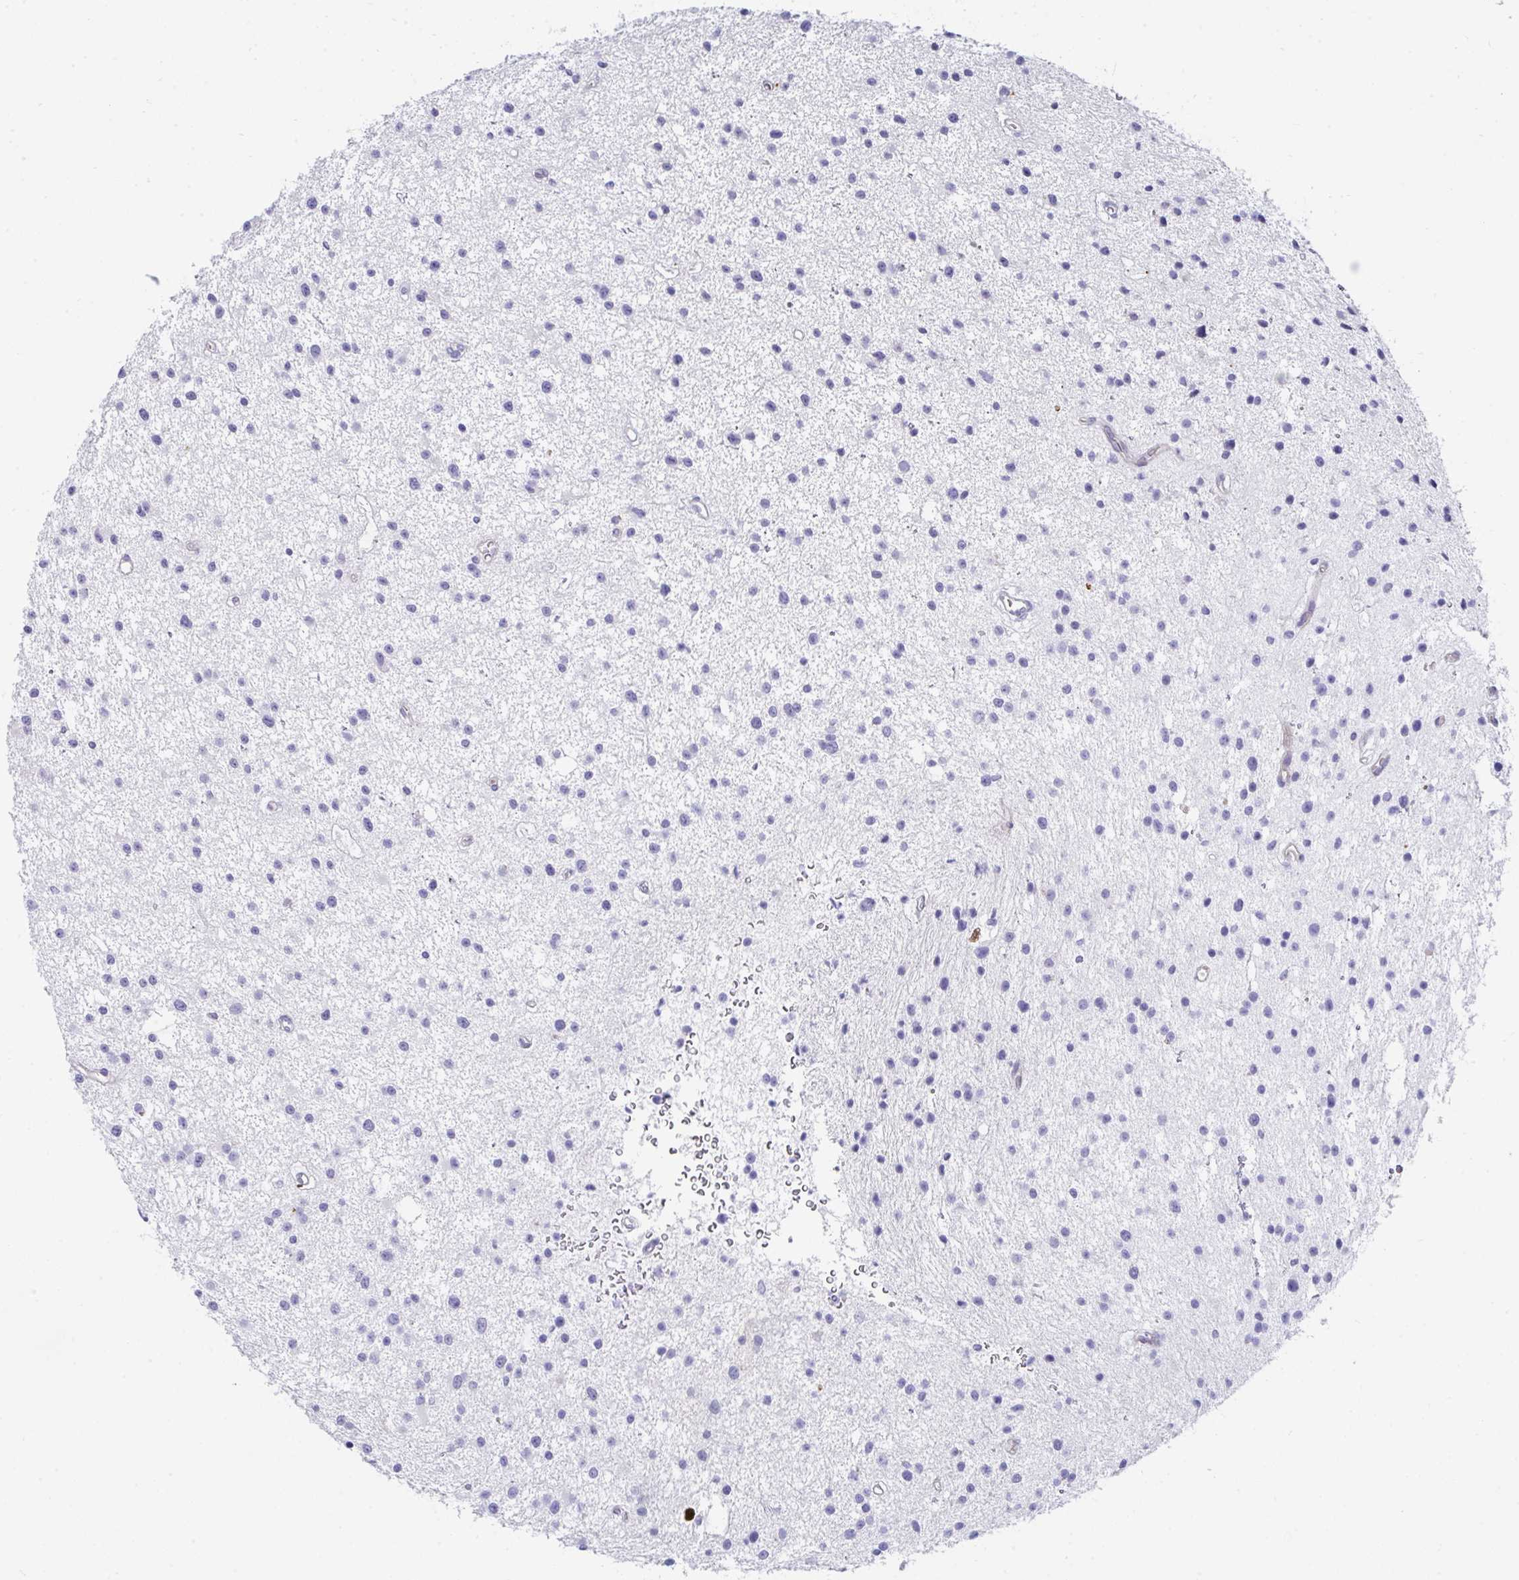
{"staining": {"intensity": "negative", "quantity": "none", "location": "none"}, "tissue": "glioma", "cell_type": "Tumor cells", "image_type": "cancer", "snomed": [{"axis": "morphology", "description": "Glioma, malignant, Low grade"}, {"axis": "topography", "description": "Brain"}], "caption": "This is an immunohistochemistry micrograph of human glioma. There is no positivity in tumor cells.", "gene": "MGAM2", "patient": {"sex": "male", "age": 43}}